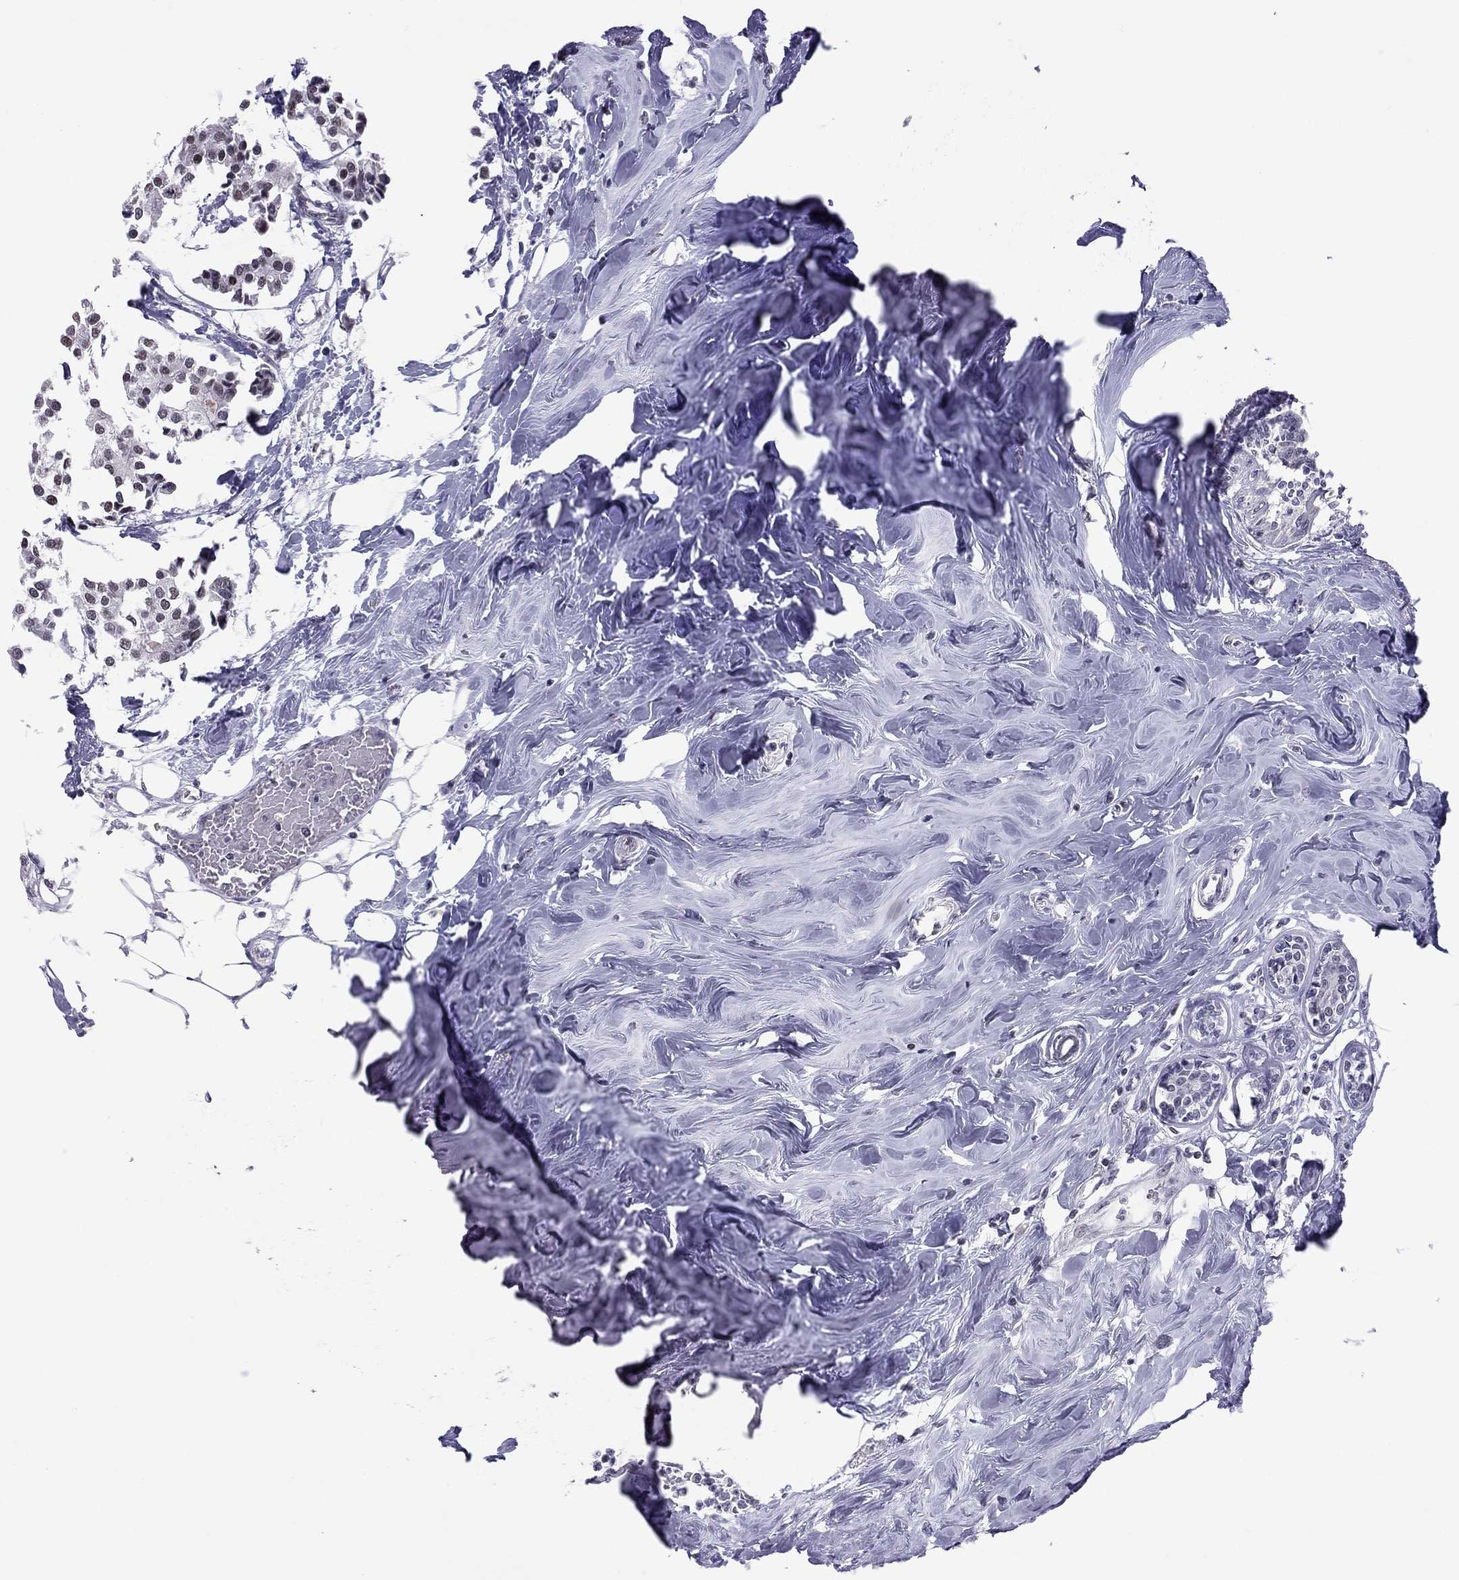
{"staining": {"intensity": "negative", "quantity": "none", "location": "none"}, "tissue": "breast cancer", "cell_type": "Tumor cells", "image_type": "cancer", "snomed": [{"axis": "morphology", "description": "Duct carcinoma"}, {"axis": "topography", "description": "Breast"}], "caption": "Immunohistochemical staining of human breast cancer (intraductal carcinoma) demonstrates no significant positivity in tumor cells.", "gene": "PPP1R3A", "patient": {"sex": "female", "age": 83}}